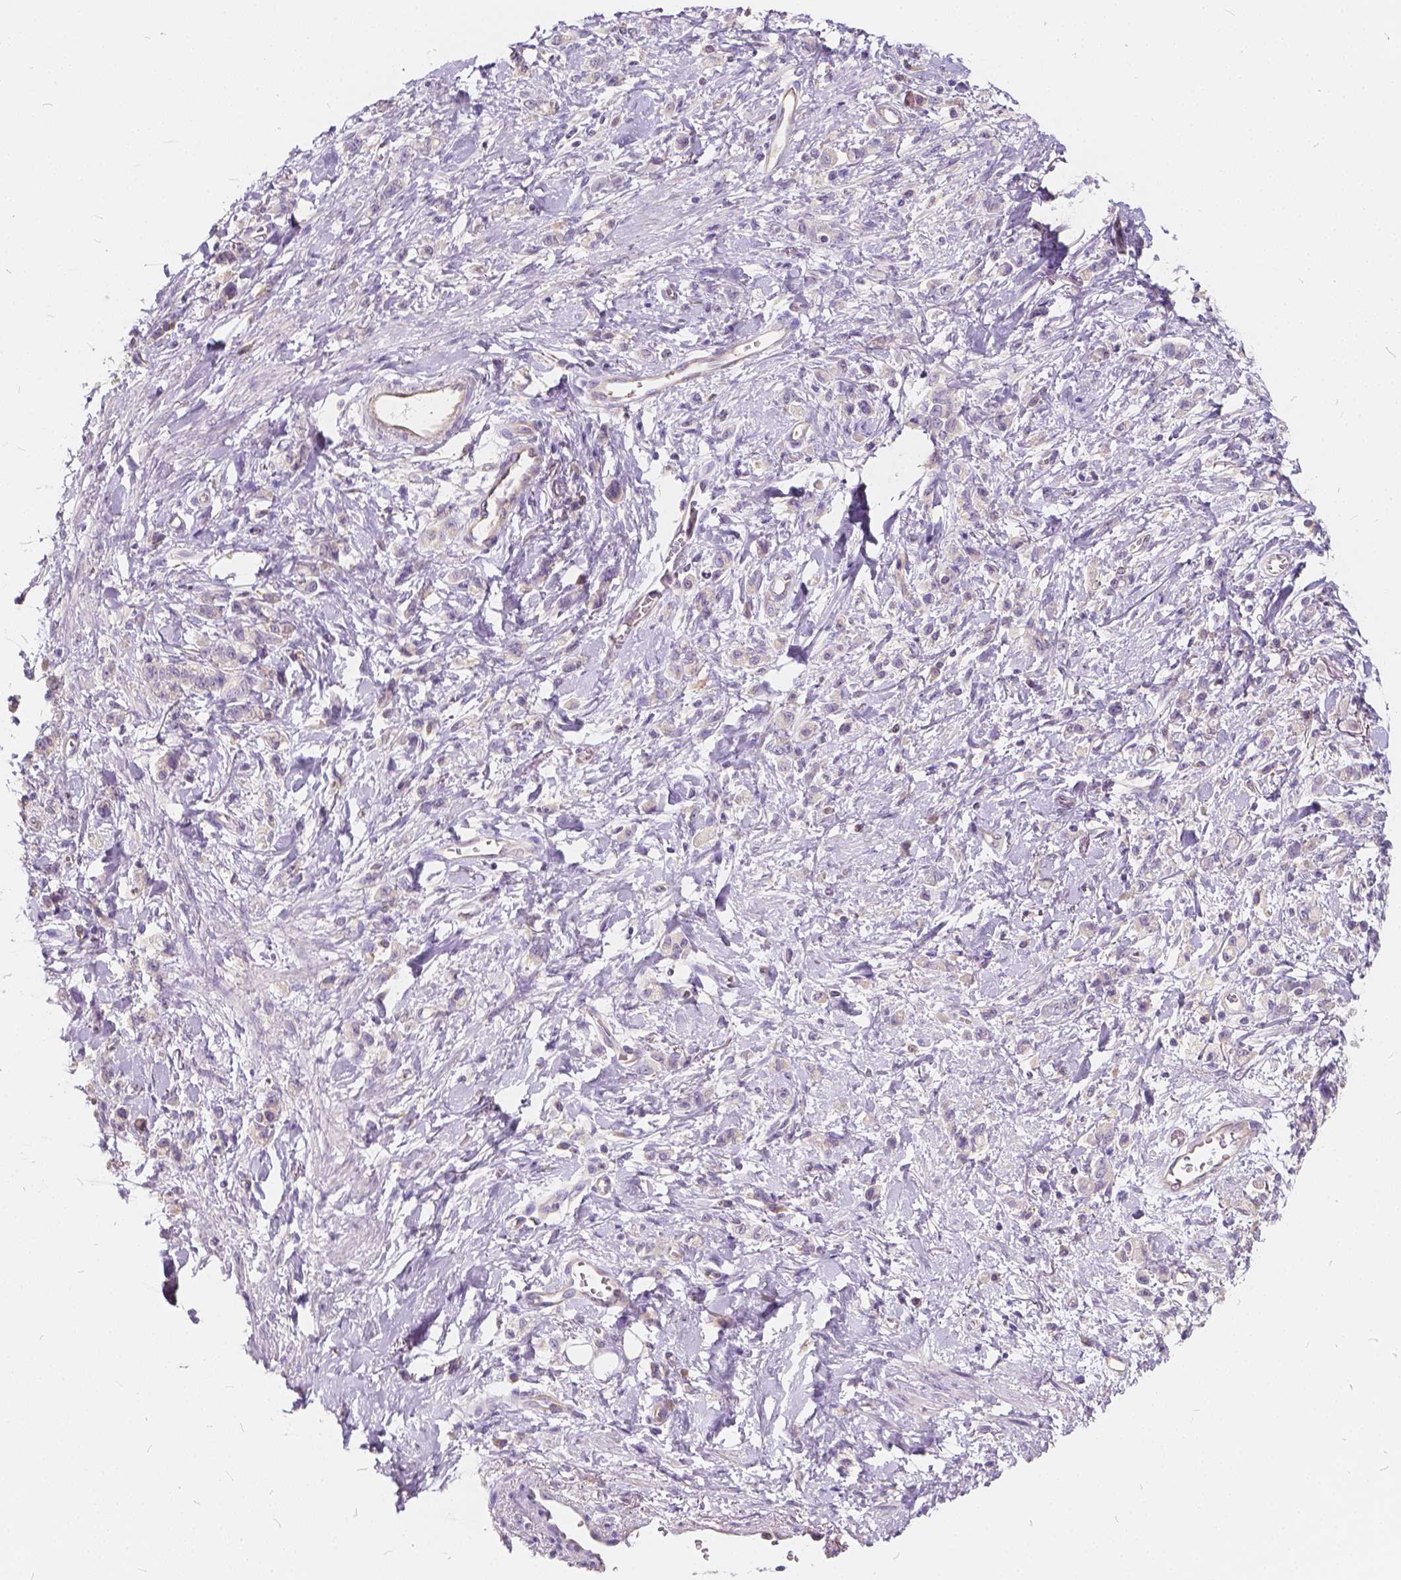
{"staining": {"intensity": "negative", "quantity": "none", "location": "none"}, "tissue": "stomach cancer", "cell_type": "Tumor cells", "image_type": "cancer", "snomed": [{"axis": "morphology", "description": "Adenocarcinoma, NOS"}, {"axis": "topography", "description": "Stomach"}], "caption": "Protein analysis of adenocarcinoma (stomach) shows no significant expression in tumor cells.", "gene": "KIAA0513", "patient": {"sex": "male", "age": 77}}